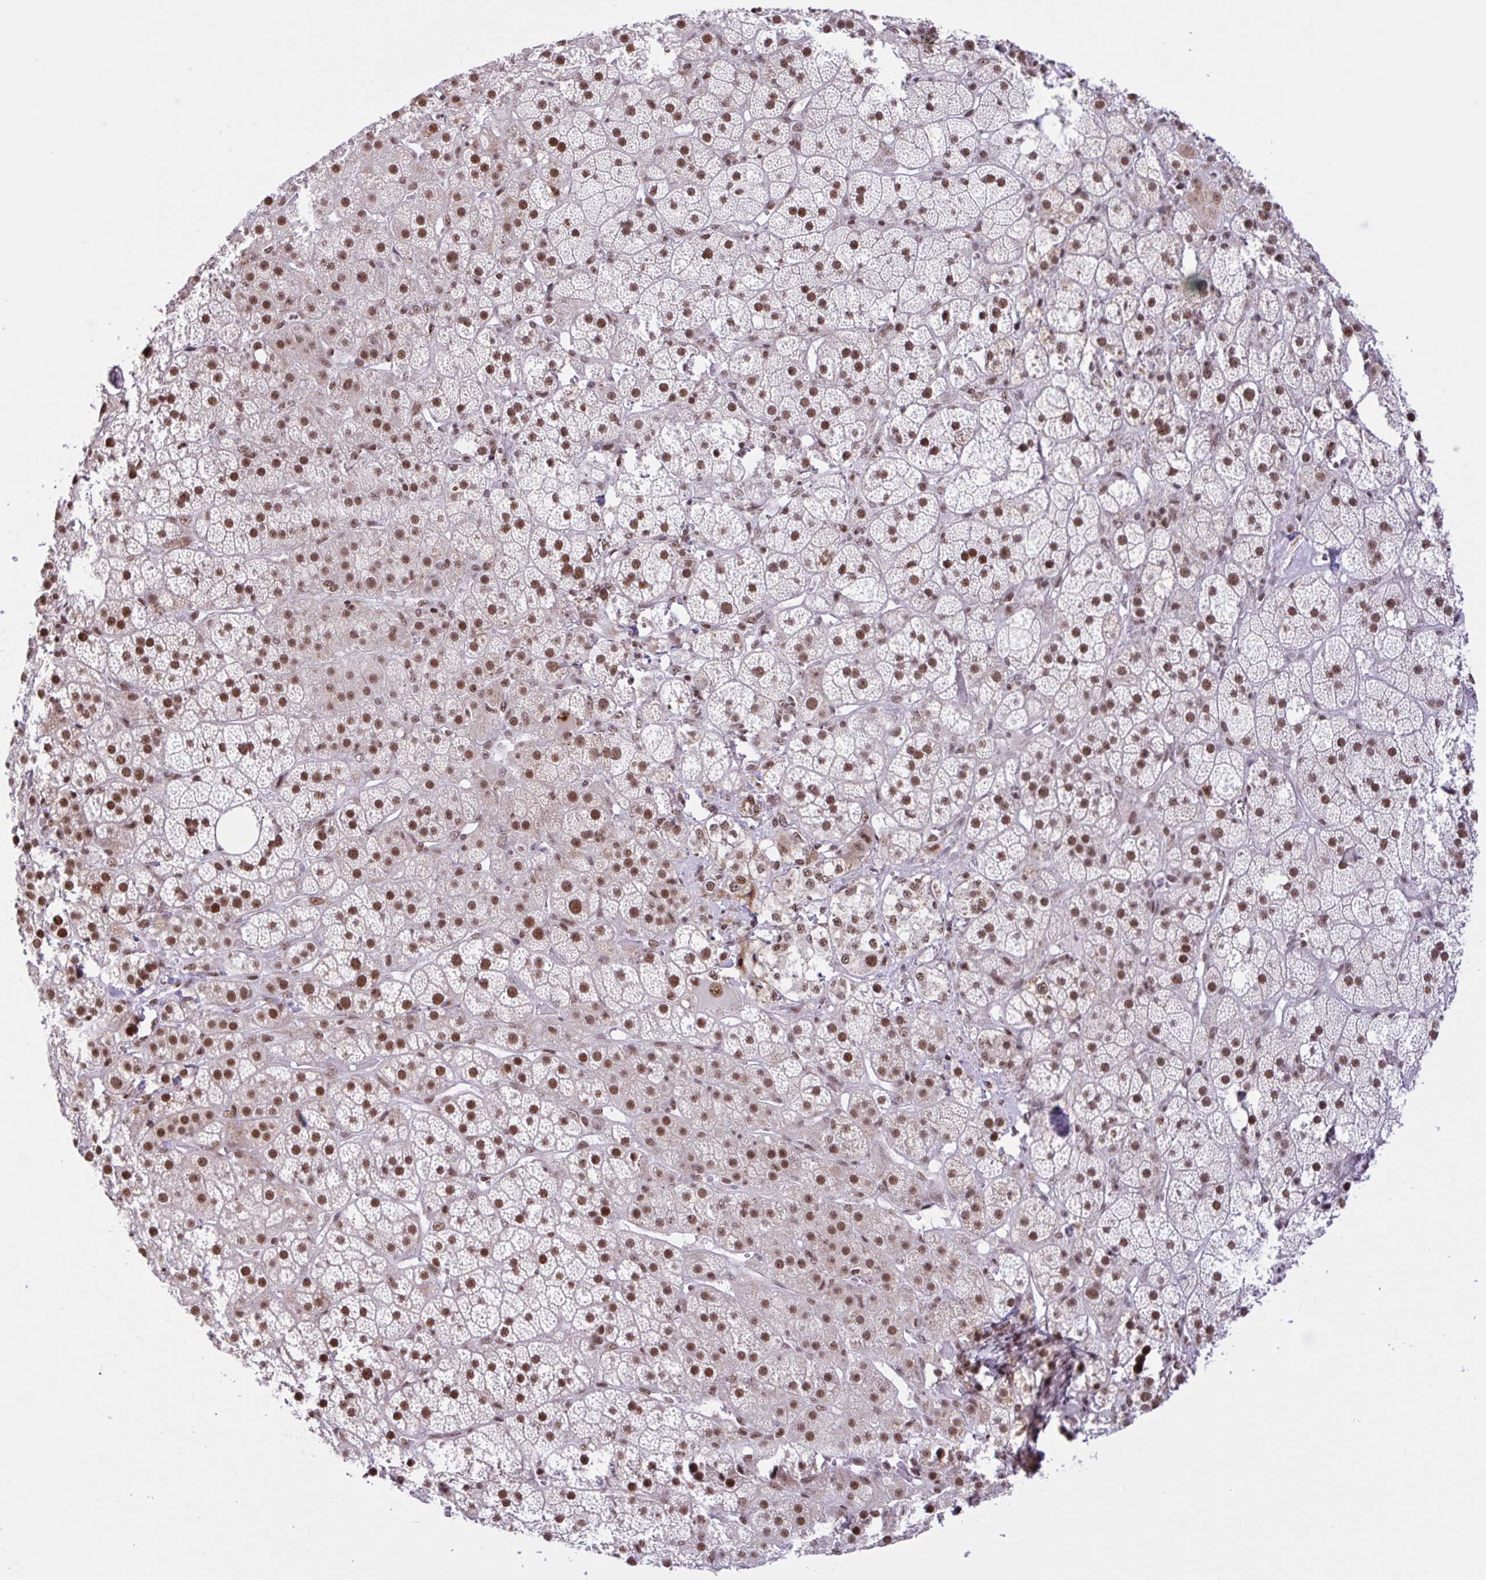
{"staining": {"intensity": "moderate", "quantity": ">75%", "location": "nuclear"}, "tissue": "adrenal gland", "cell_type": "Glandular cells", "image_type": "normal", "snomed": [{"axis": "morphology", "description": "Normal tissue, NOS"}, {"axis": "topography", "description": "Adrenal gland"}], "caption": "Moderate nuclear protein expression is identified in approximately >75% of glandular cells in adrenal gland.", "gene": "CCDC12", "patient": {"sex": "male", "age": 57}}